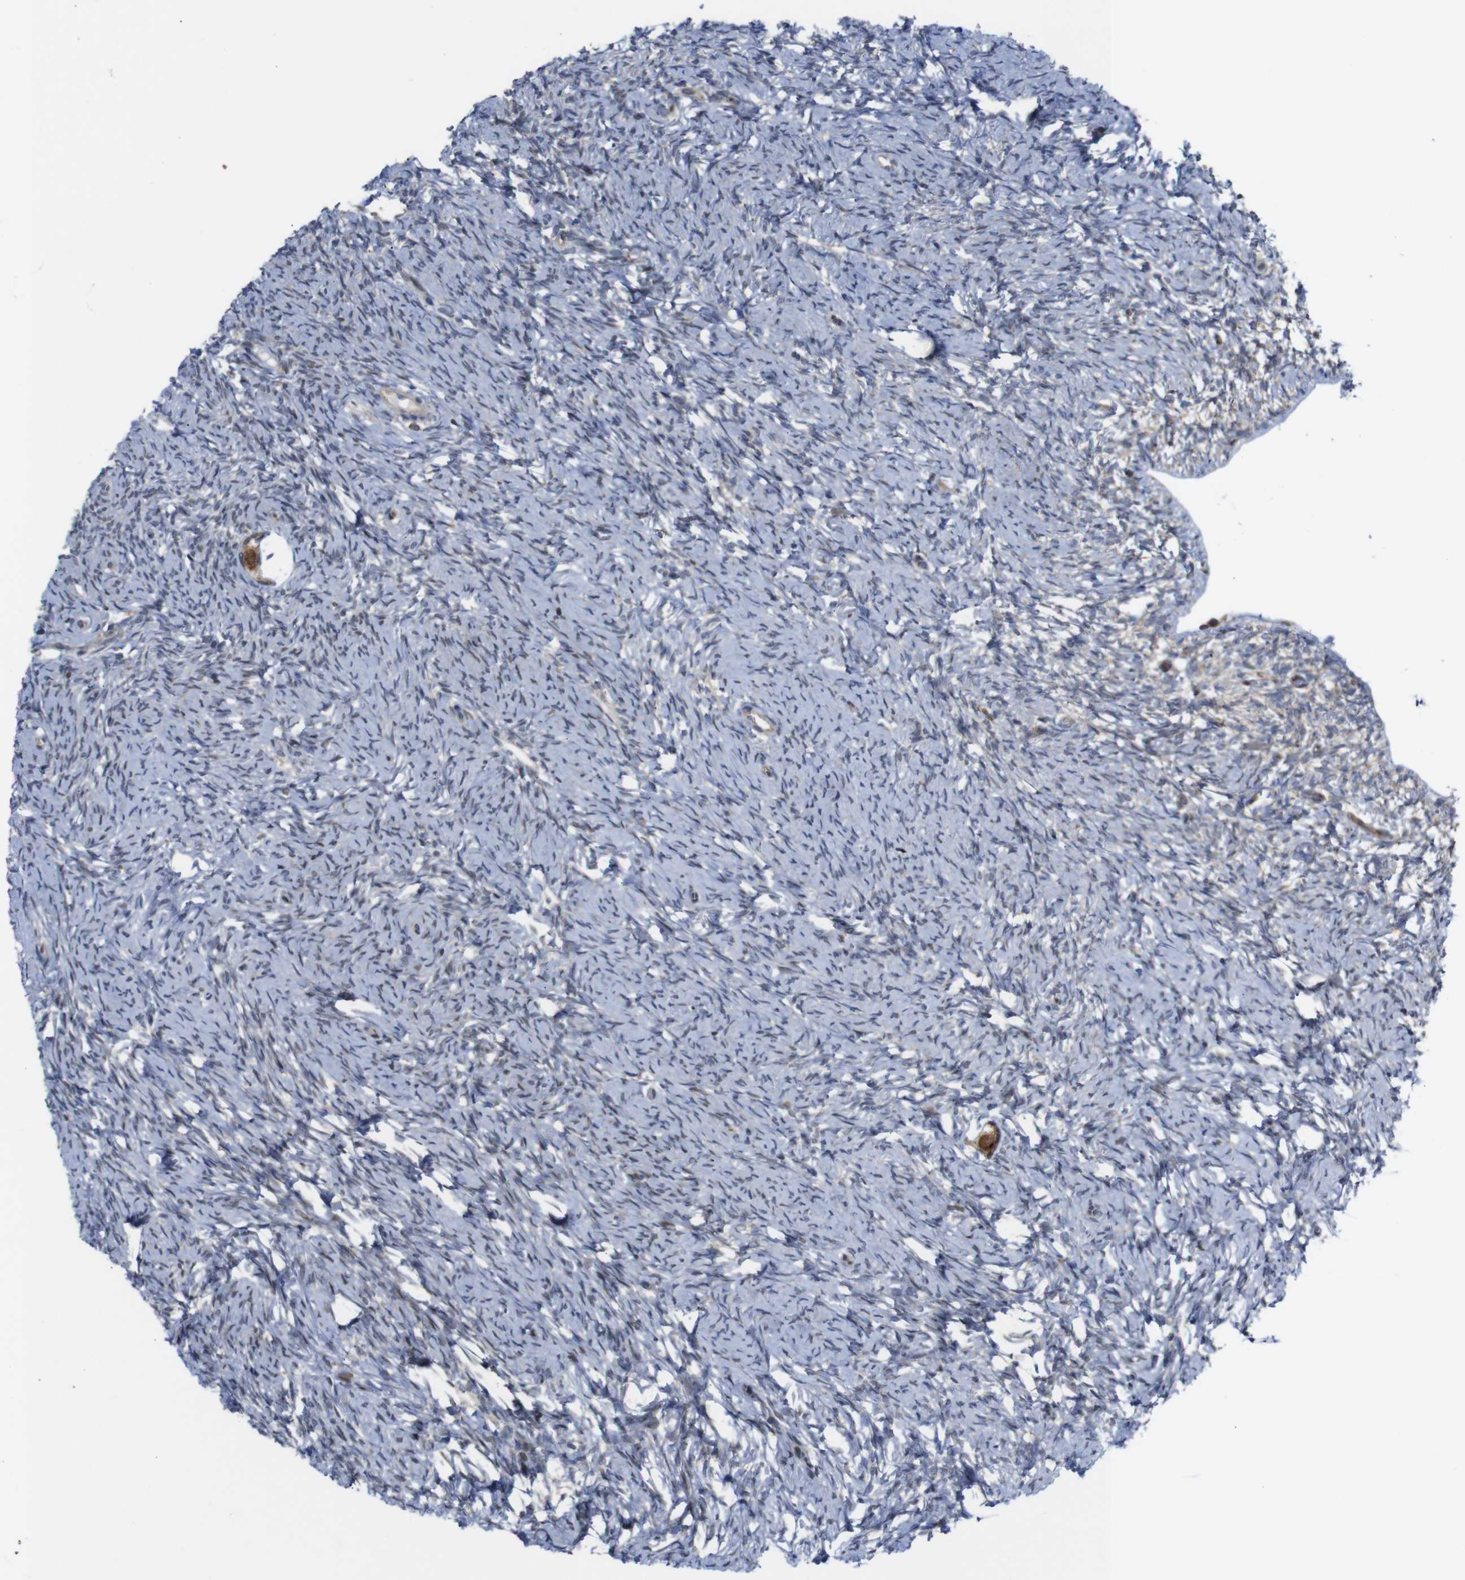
{"staining": {"intensity": "moderate", "quantity": ">75%", "location": "cytoplasmic/membranous"}, "tissue": "ovary", "cell_type": "Follicle cells", "image_type": "normal", "snomed": [{"axis": "morphology", "description": "Normal tissue, NOS"}, {"axis": "topography", "description": "Ovary"}], "caption": "Immunohistochemical staining of unremarkable human ovary reveals >75% levels of moderate cytoplasmic/membranous protein expression in approximately >75% of follicle cells.", "gene": "PTPN1", "patient": {"sex": "female", "age": 33}}